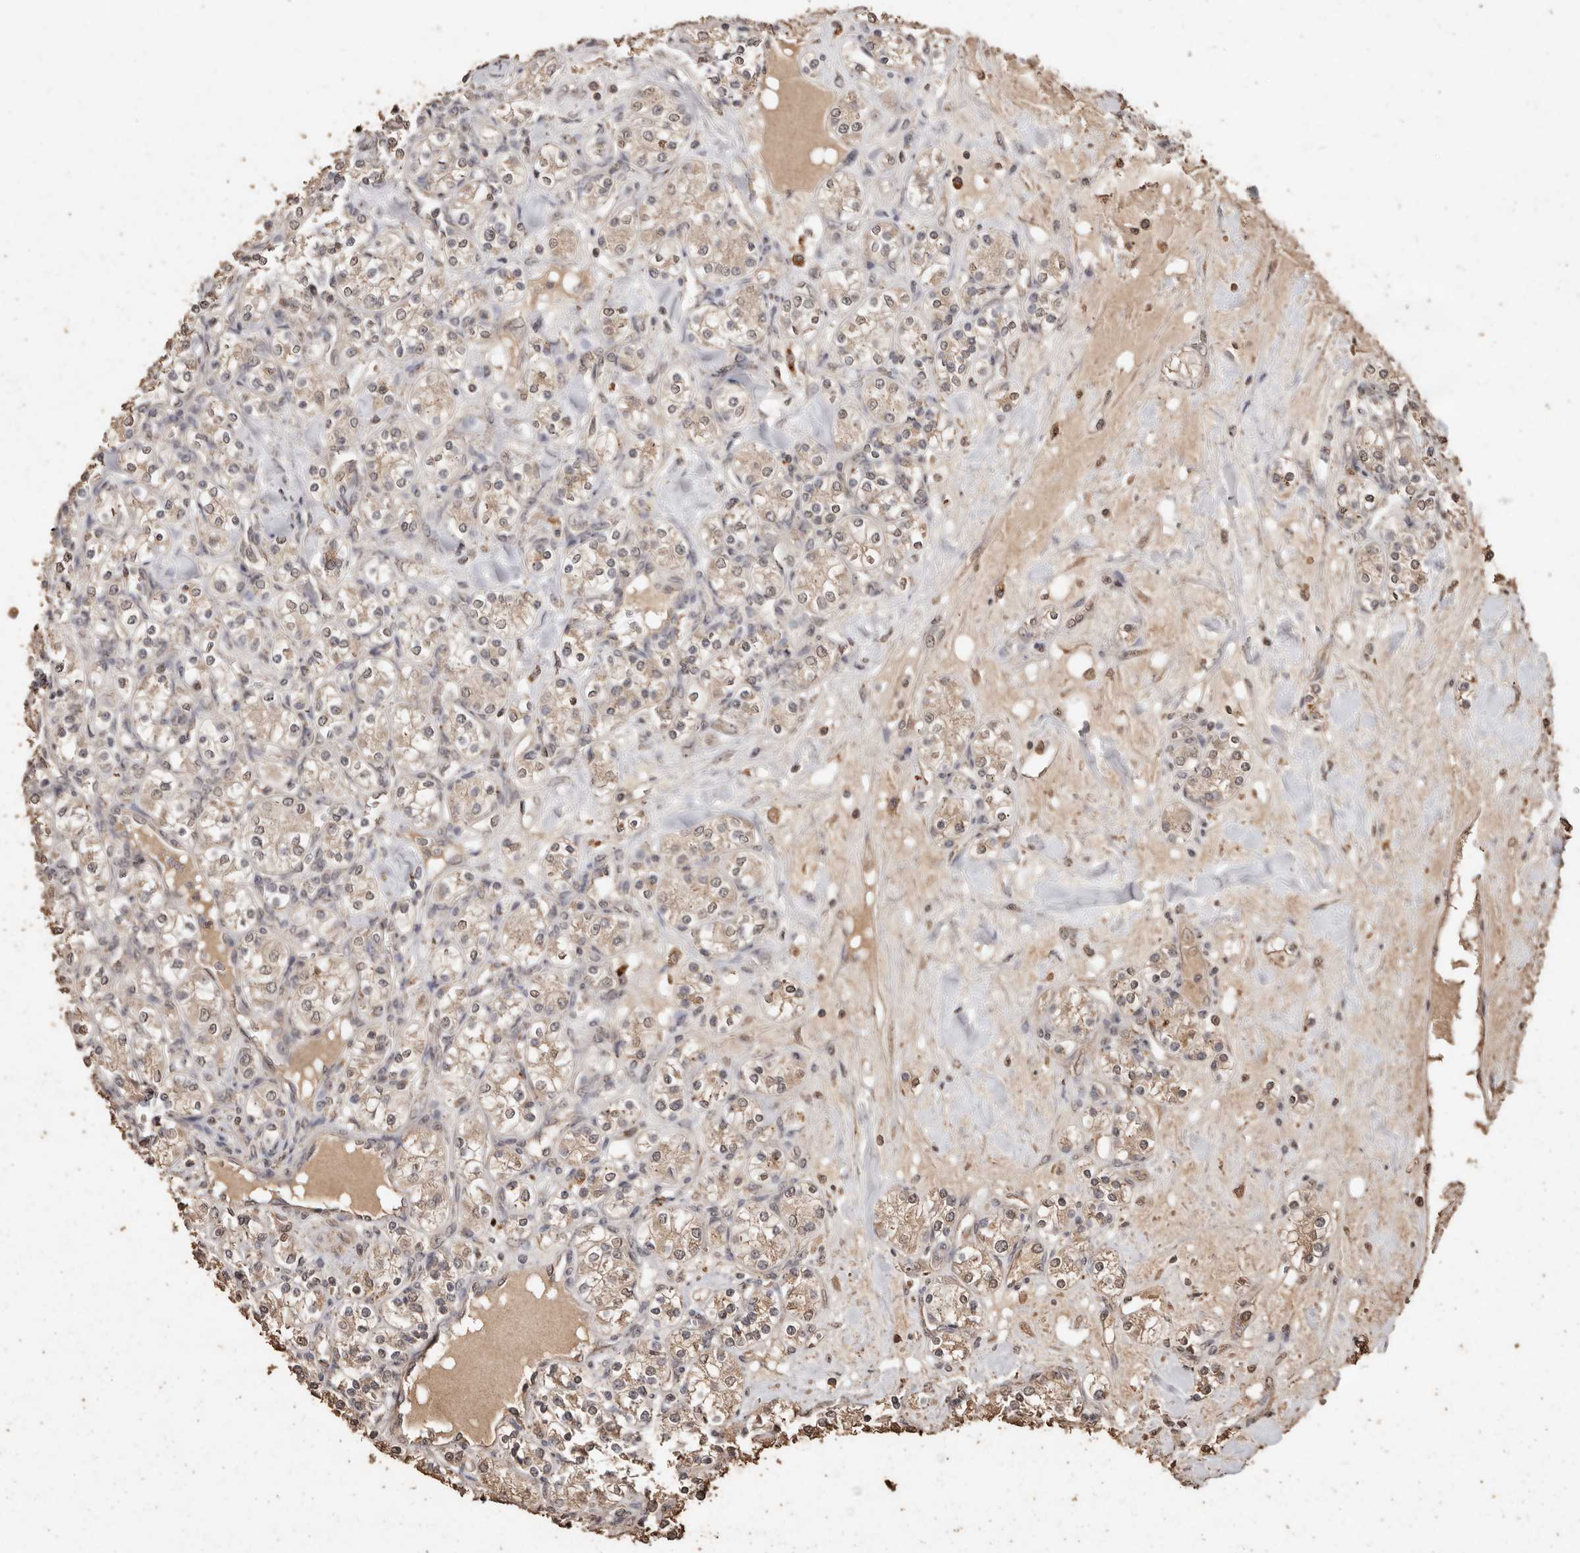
{"staining": {"intensity": "weak", "quantity": ">75%", "location": "cytoplasmic/membranous"}, "tissue": "renal cancer", "cell_type": "Tumor cells", "image_type": "cancer", "snomed": [{"axis": "morphology", "description": "Adenocarcinoma, NOS"}, {"axis": "topography", "description": "Kidney"}], "caption": "Tumor cells reveal low levels of weak cytoplasmic/membranous expression in about >75% of cells in renal adenocarcinoma.", "gene": "PKDCC", "patient": {"sex": "male", "age": 77}}